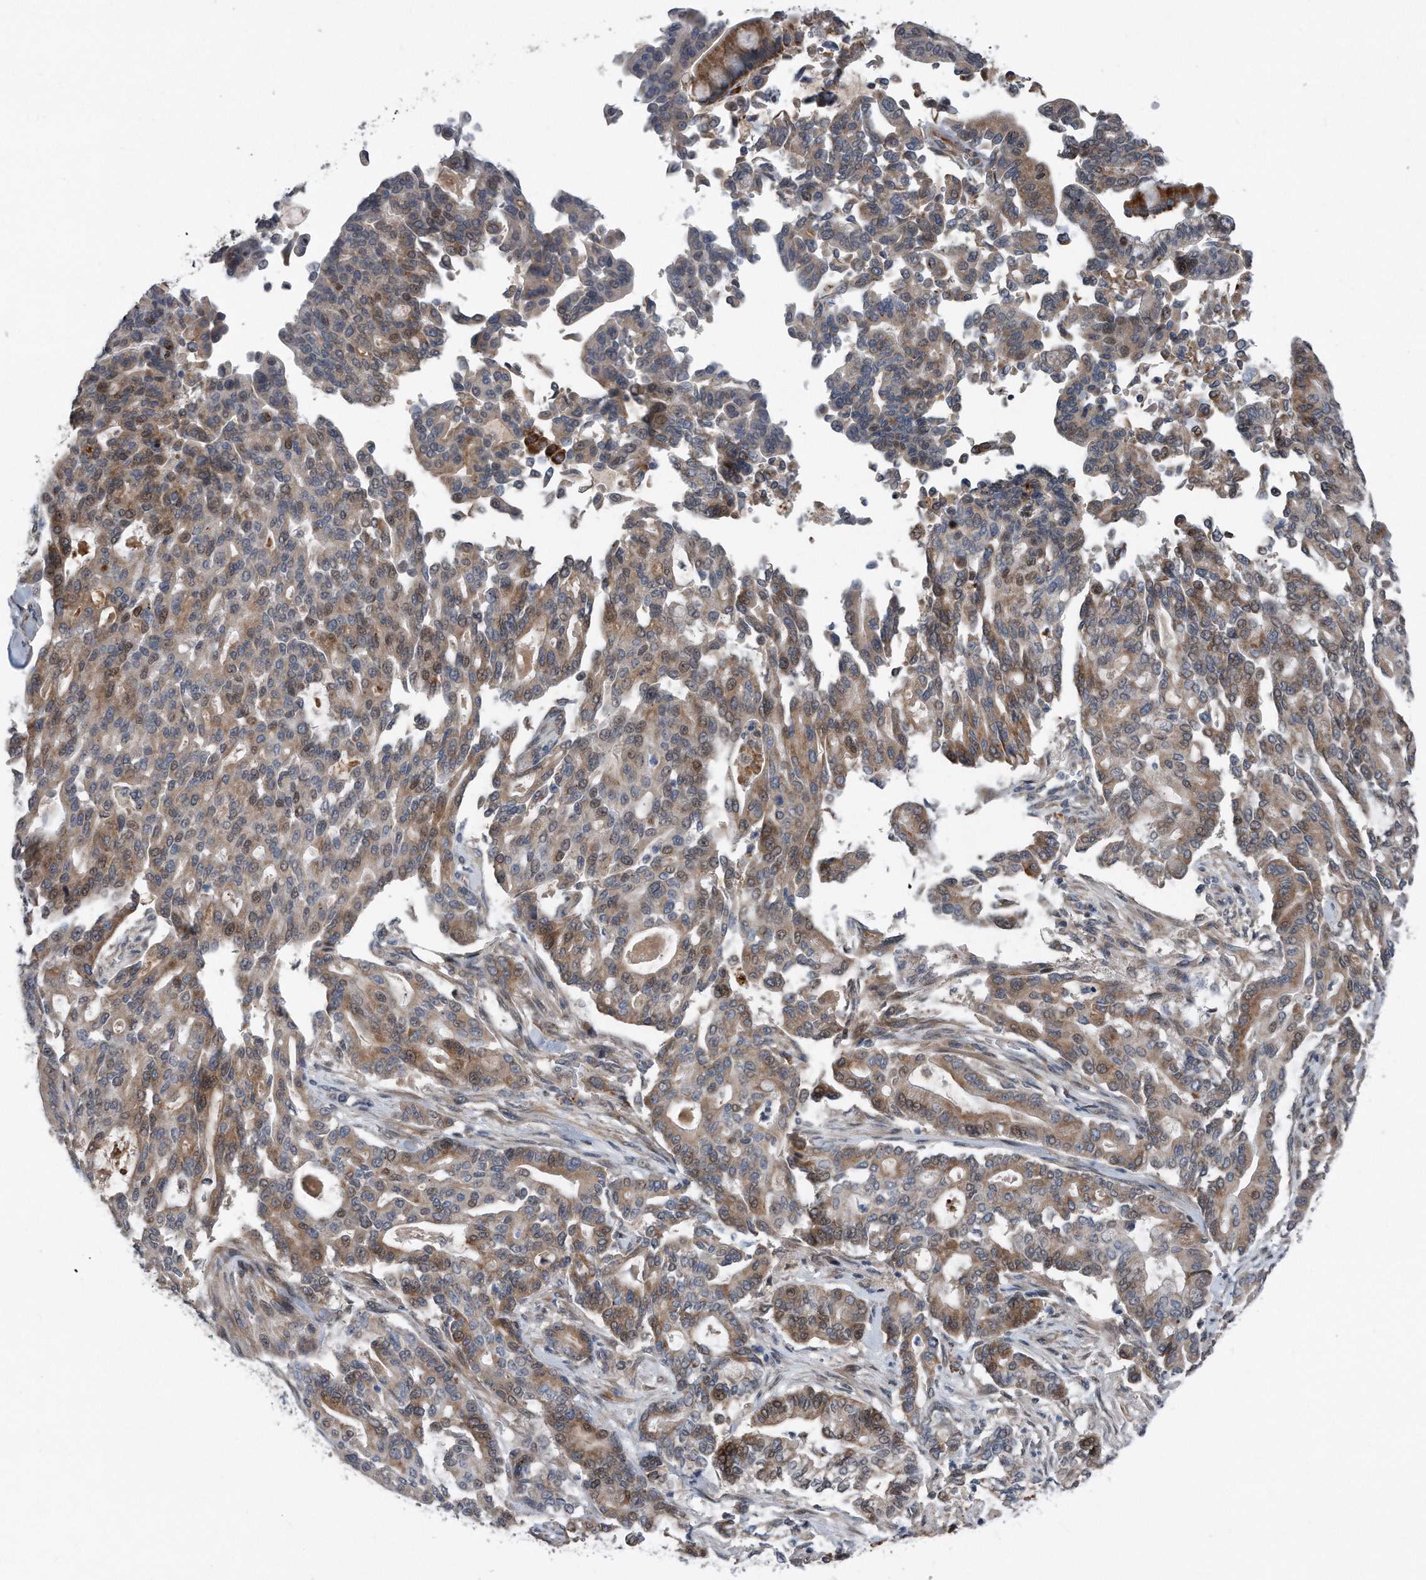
{"staining": {"intensity": "moderate", "quantity": ">75%", "location": "cytoplasmic/membranous,nuclear"}, "tissue": "pancreatic cancer", "cell_type": "Tumor cells", "image_type": "cancer", "snomed": [{"axis": "morphology", "description": "Adenocarcinoma, NOS"}, {"axis": "topography", "description": "Pancreas"}], "caption": "The immunohistochemical stain highlights moderate cytoplasmic/membranous and nuclear staining in tumor cells of adenocarcinoma (pancreatic) tissue.", "gene": "DST", "patient": {"sex": "male", "age": 63}}